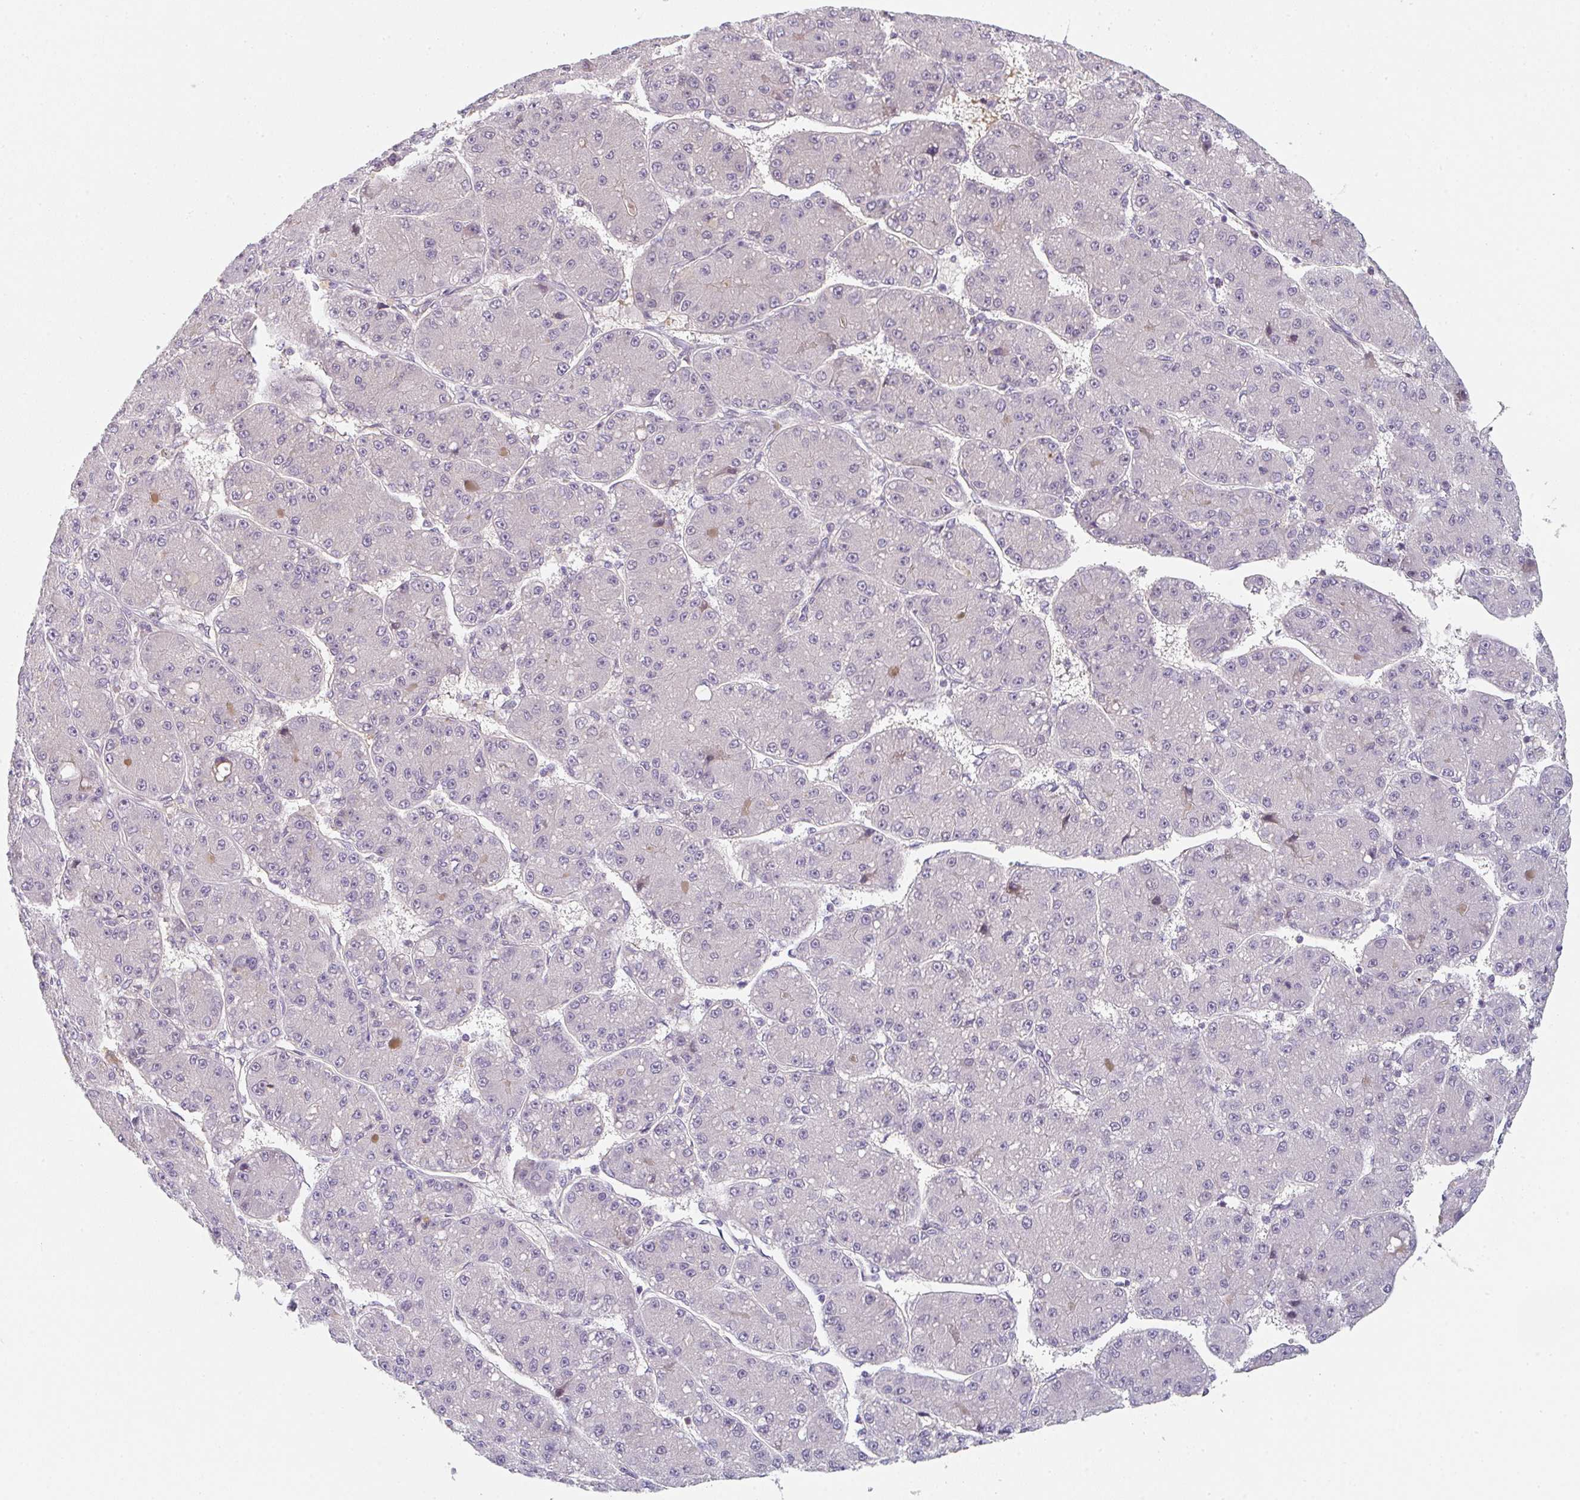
{"staining": {"intensity": "negative", "quantity": "none", "location": "none"}, "tissue": "liver cancer", "cell_type": "Tumor cells", "image_type": "cancer", "snomed": [{"axis": "morphology", "description": "Carcinoma, Hepatocellular, NOS"}, {"axis": "topography", "description": "Liver"}], "caption": "Immunohistochemistry histopathology image of neoplastic tissue: human liver cancer stained with DAB (3,3'-diaminobenzidine) demonstrates no significant protein expression in tumor cells. The staining was performed using DAB (3,3'-diaminobenzidine) to visualize the protein expression in brown, while the nuclei were stained in blue with hematoxylin (Magnification: 20x).", "gene": "TNFRSF10A", "patient": {"sex": "male", "age": 67}}